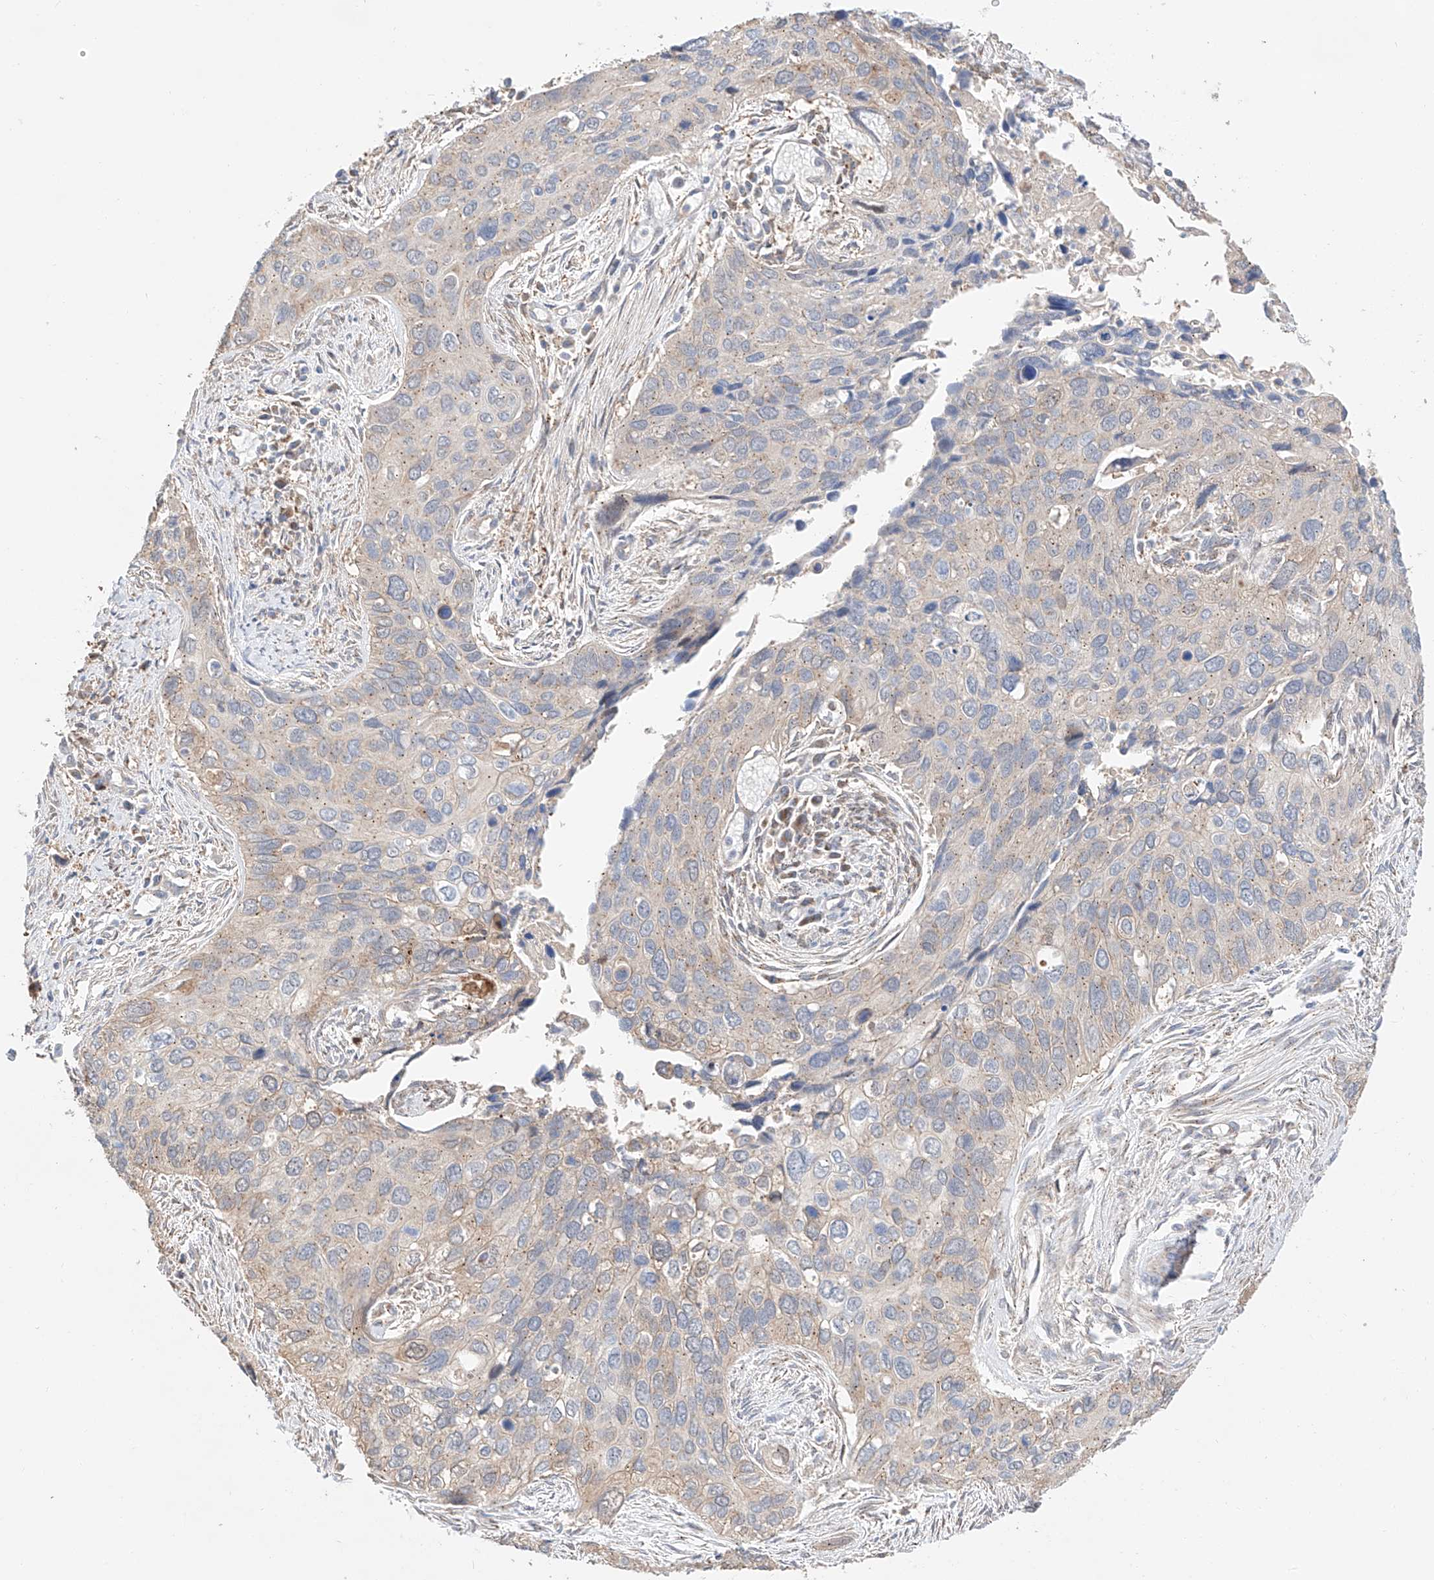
{"staining": {"intensity": "weak", "quantity": "<25%", "location": "cytoplasmic/membranous"}, "tissue": "cervical cancer", "cell_type": "Tumor cells", "image_type": "cancer", "snomed": [{"axis": "morphology", "description": "Squamous cell carcinoma, NOS"}, {"axis": "topography", "description": "Cervix"}], "caption": "Tumor cells show no significant positivity in squamous cell carcinoma (cervical).", "gene": "MOSPD1", "patient": {"sex": "female", "age": 55}}